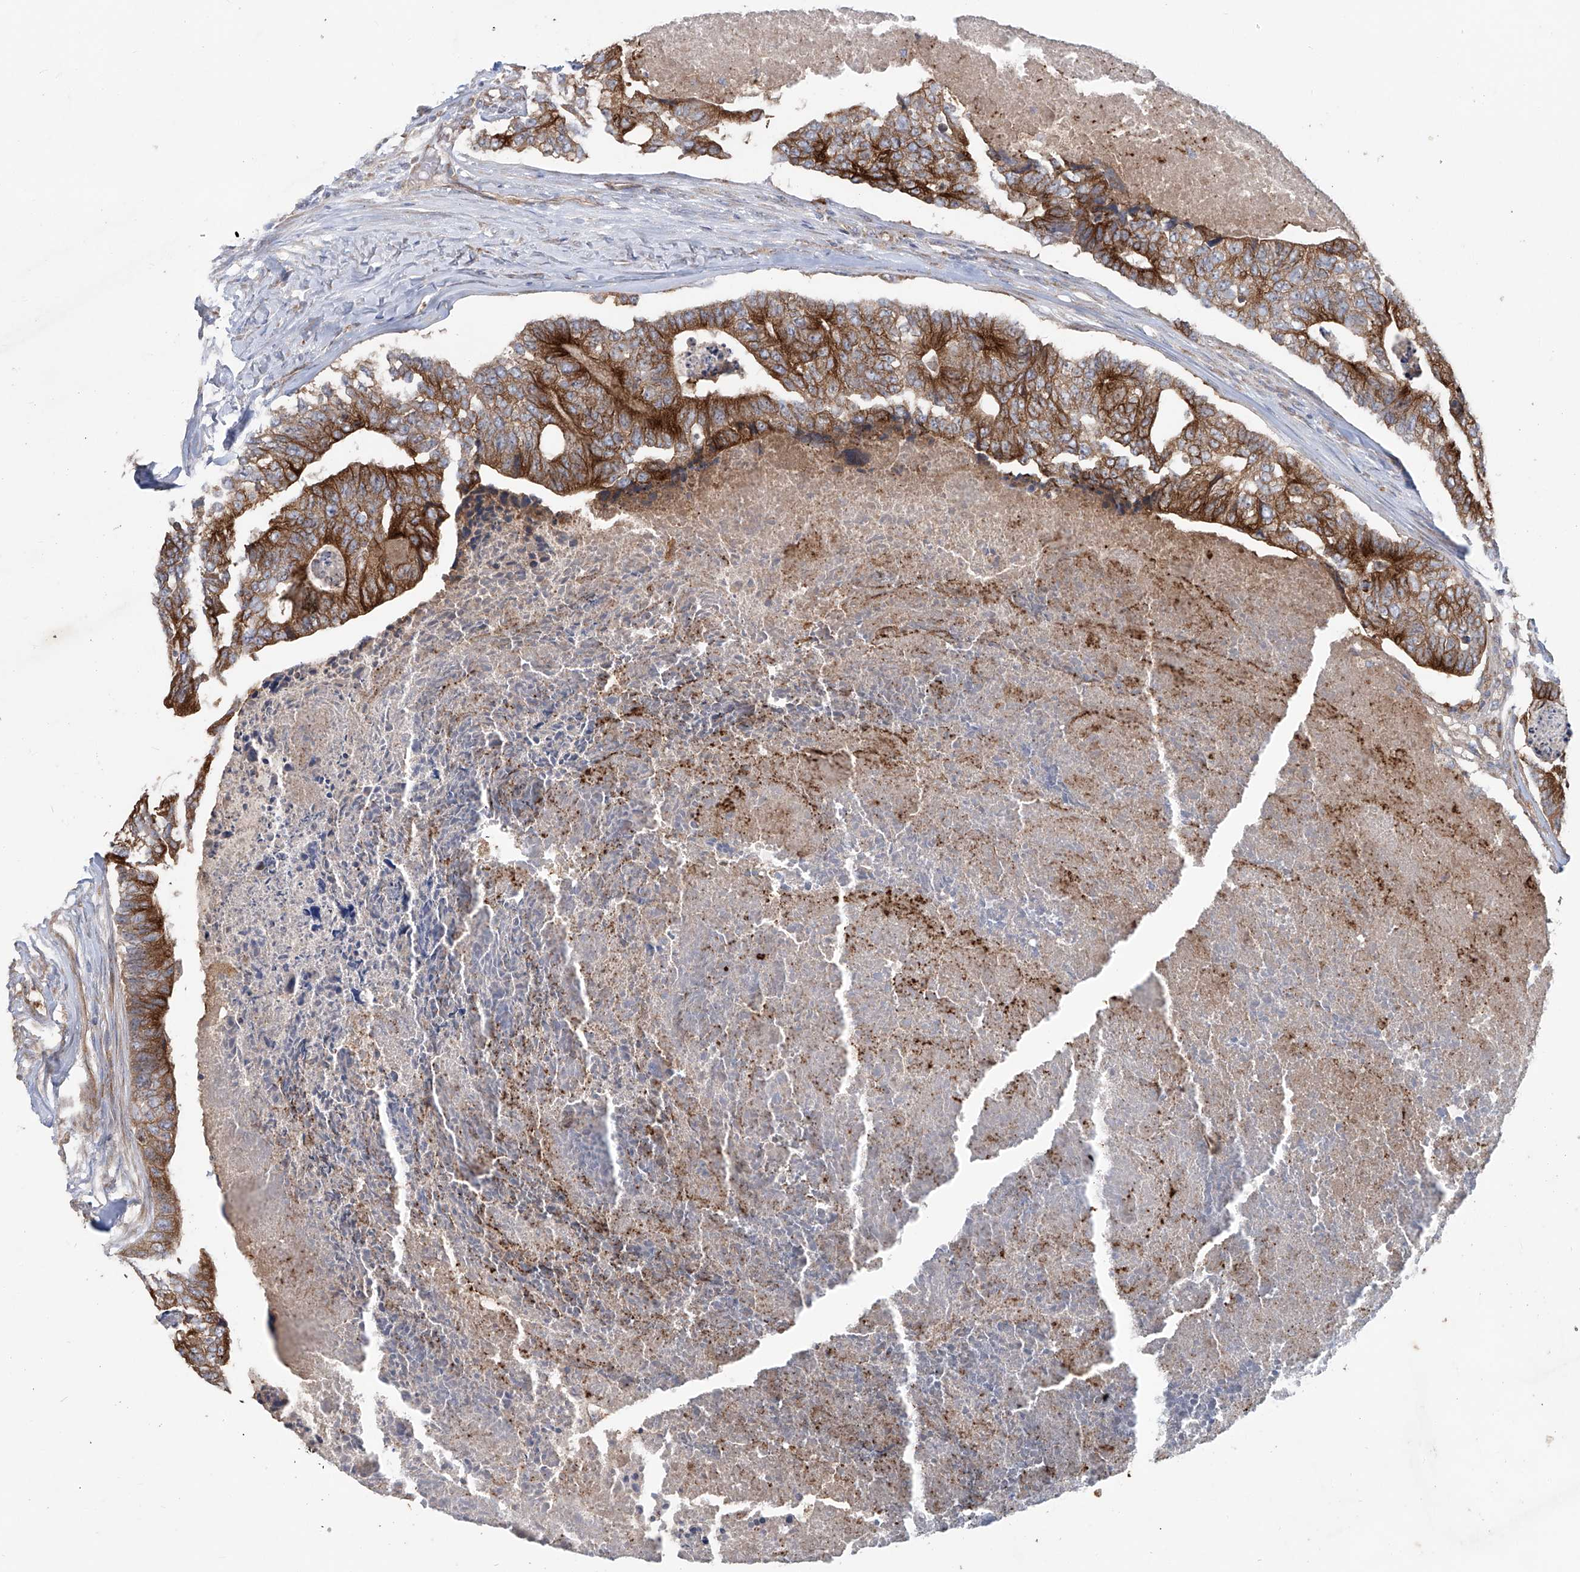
{"staining": {"intensity": "strong", "quantity": ">75%", "location": "cytoplasmic/membranous"}, "tissue": "colorectal cancer", "cell_type": "Tumor cells", "image_type": "cancer", "snomed": [{"axis": "morphology", "description": "Adenocarcinoma, NOS"}, {"axis": "topography", "description": "Colon"}], "caption": "Tumor cells exhibit high levels of strong cytoplasmic/membranous expression in about >75% of cells in human adenocarcinoma (colorectal). The protein is shown in brown color, while the nuclei are stained blue.", "gene": "KLC4", "patient": {"sex": "female", "age": 67}}